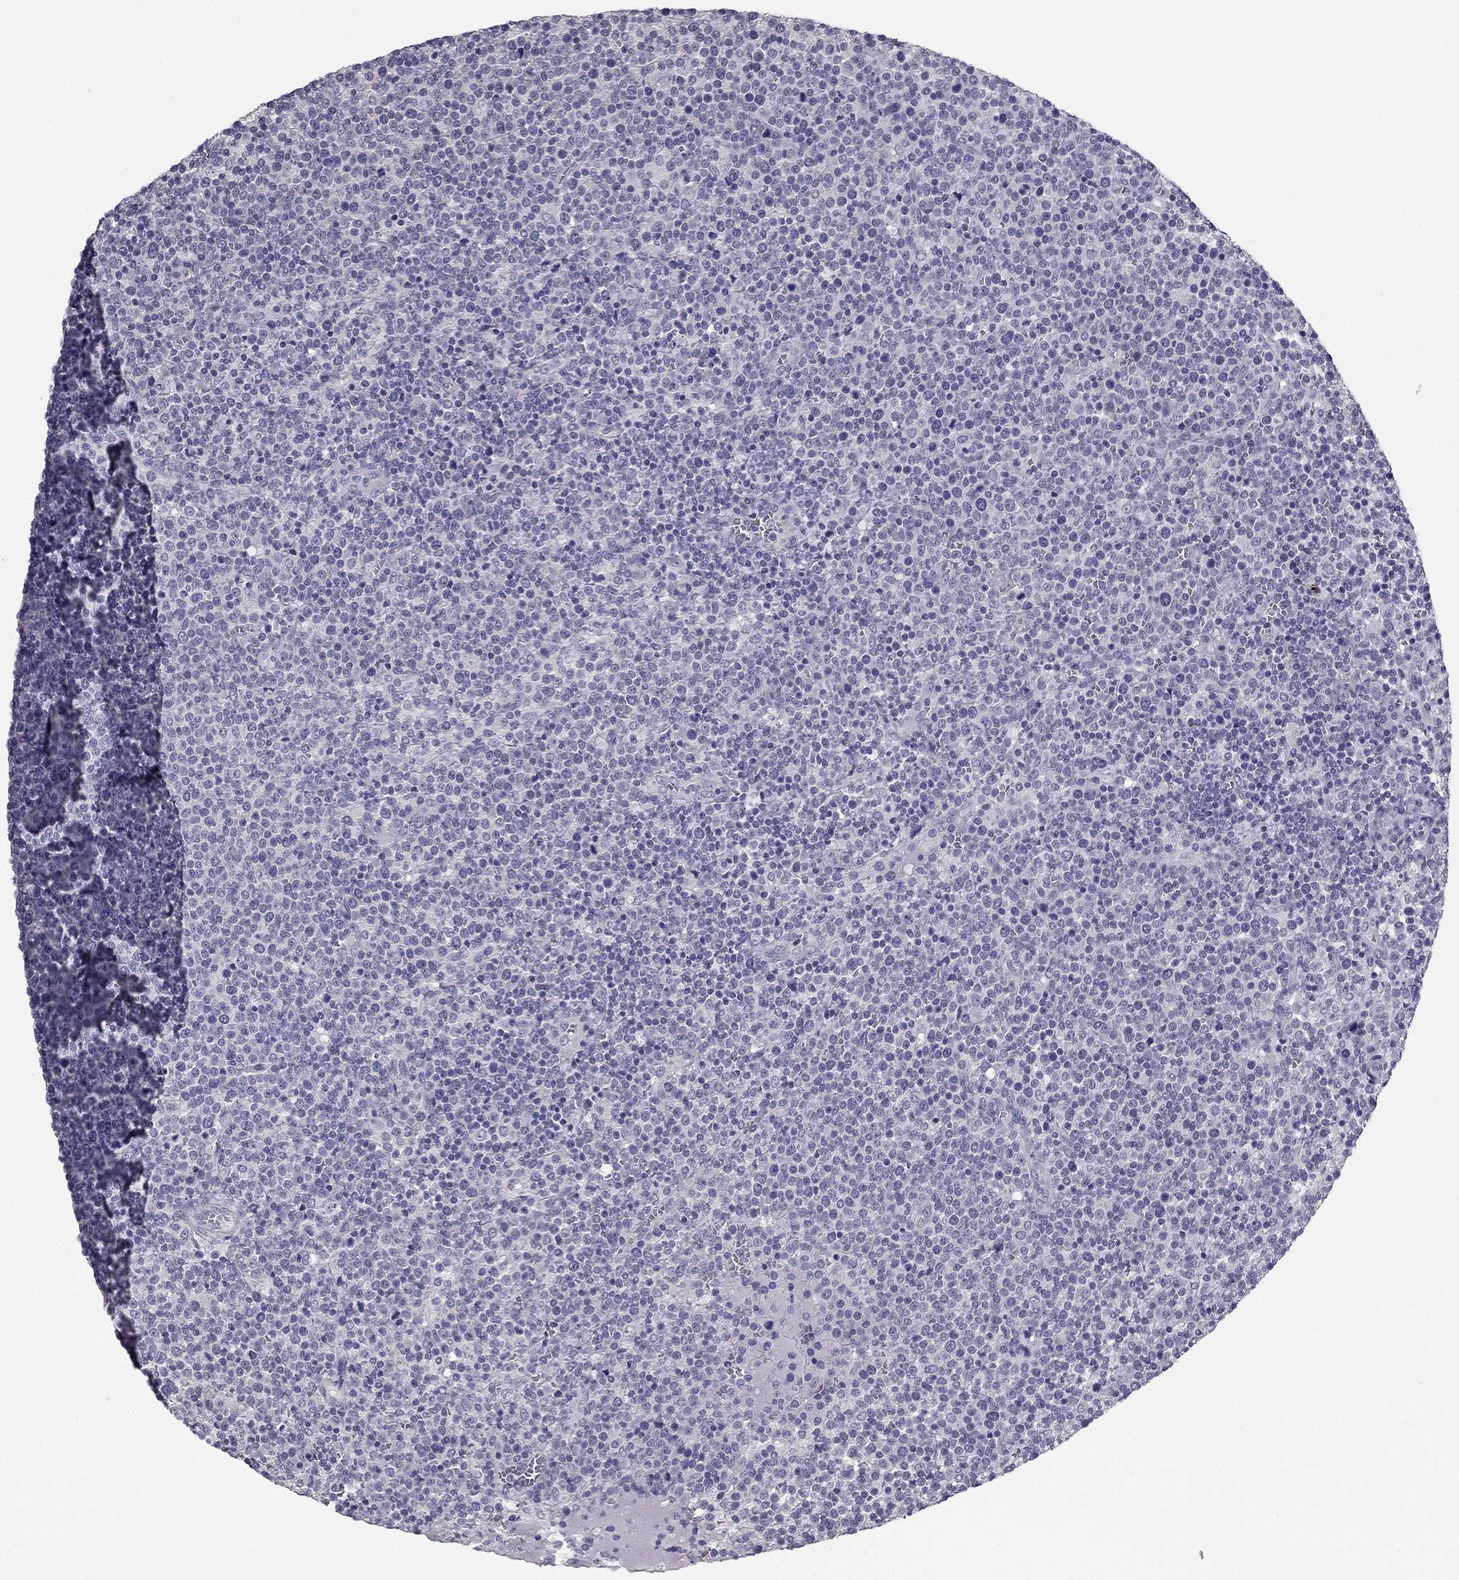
{"staining": {"intensity": "negative", "quantity": "none", "location": "none"}, "tissue": "lymphoma", "cell_type": "Tumor cells", "image_type": "cancer", "snomed": [{"axis": "morphology", "description": "Malignant lymphoma, non-Hodgkin's type, High grade"}, {"axis": "topography", "description": "Lymph node"}], "caption": "IHC photomicrograph of neoplastic tissue: high-grade malignant lymphoma, non-Hodgkin's type stained with DAB (3,3'-diaminobenzidine) reveals no significant protein staining in tumor cells.", "gene": "HSFX1", "patient": {"sex": "male", "age": 61}}